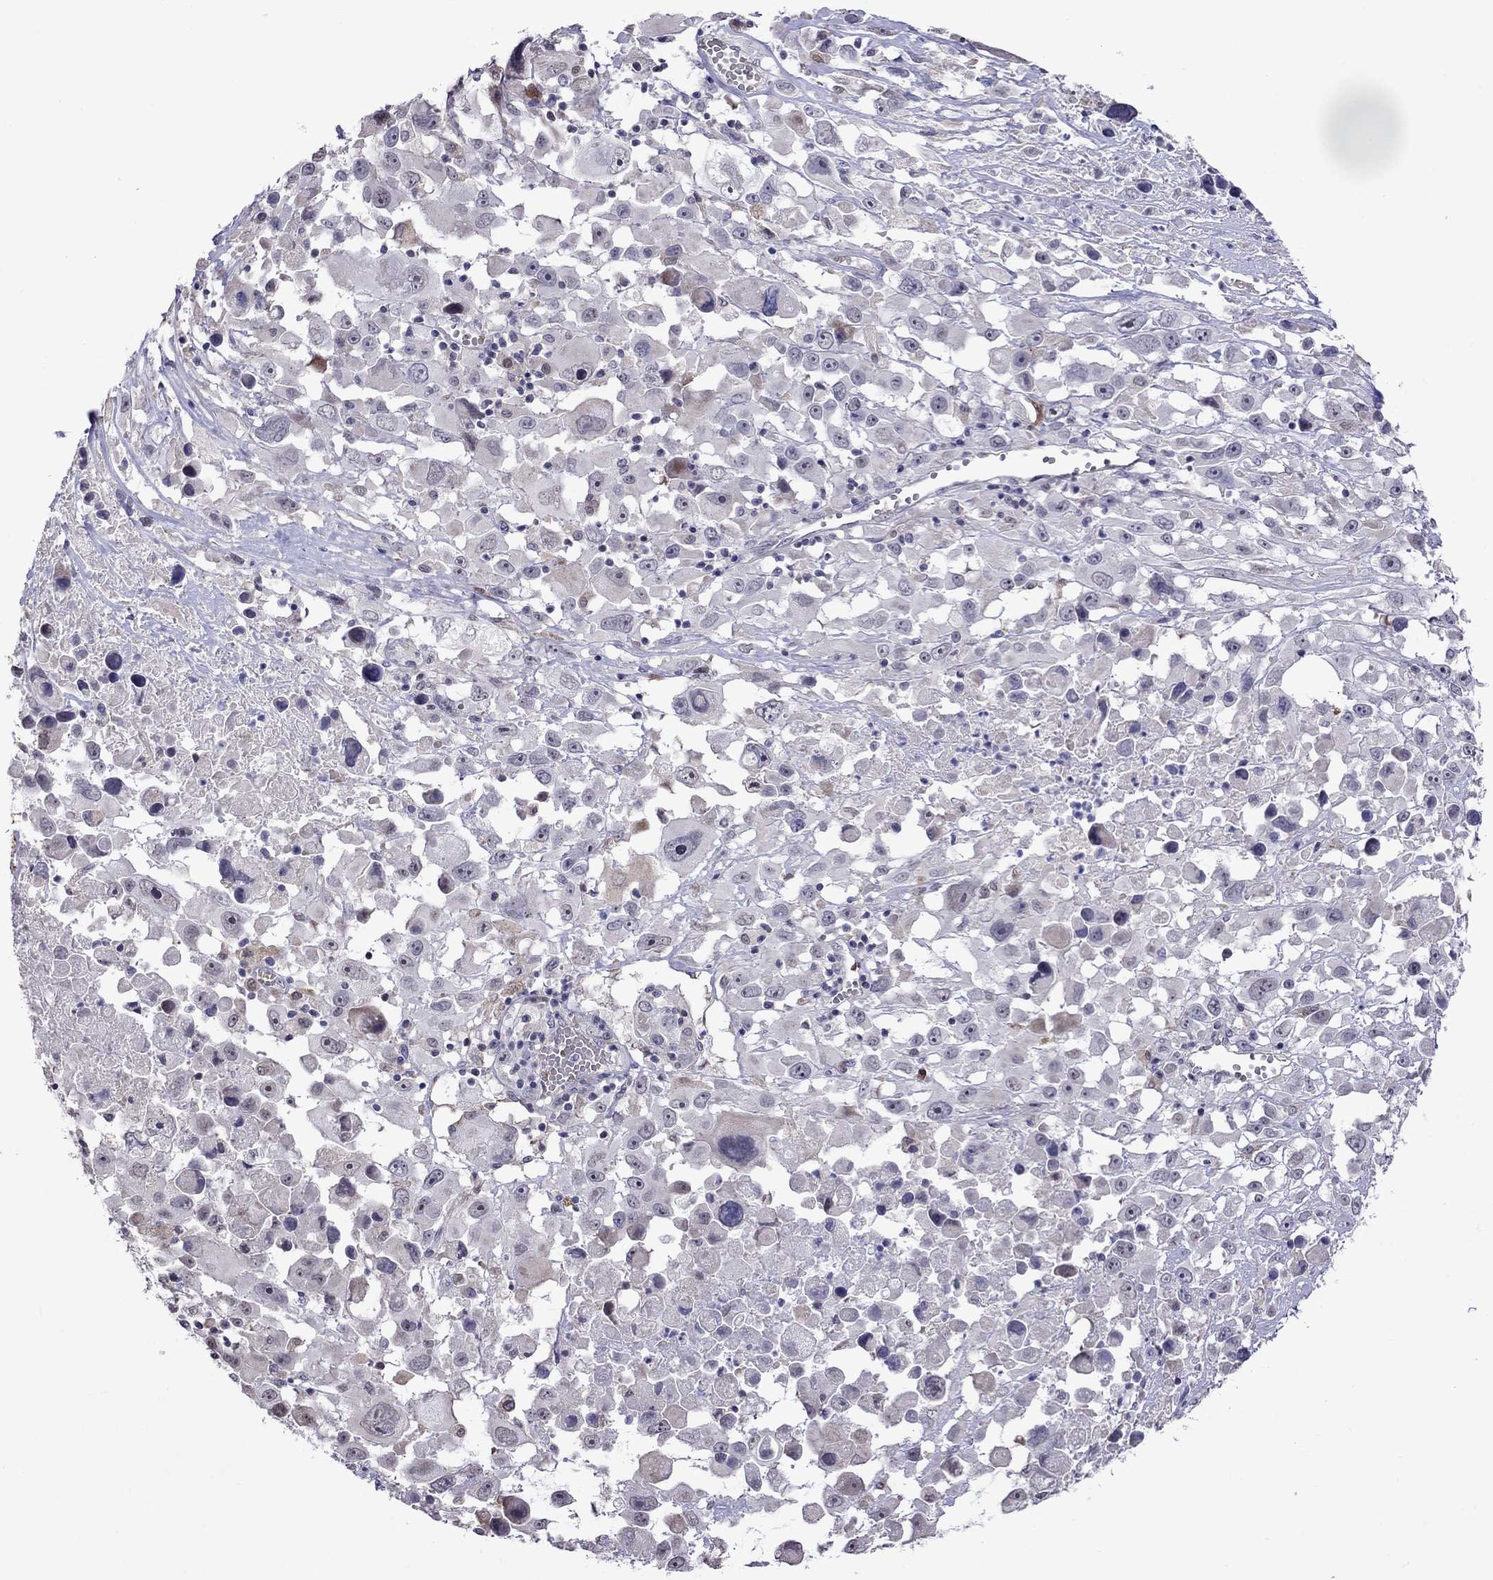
{"staining": {"intensity": "negative", "quantity": "none", "location": "none"}, "tissue": "melanoma", "cell_type": "Tumor cells", "image_type": "cancer", "snomed": [{"axis": "morphology", "description": "Malignant melanoma, Metastatic site"}, {"axis": "topography", "description": "Soft tissue"}], "caption": "IHC histopathology image of neoplastic tissue: human malignant melanoma (metastatic site) stained with DAB exhibits no significant protein expression in tumor cells. (Stains: DAB (3,3'-diaminobenzidine) immunohistochemistry with hematoxylin counter stain, Microscopy: brightfield microscopy at high magnification).", "gene": "ADAM28", "patient": {"sex": "male", "age": 50}}